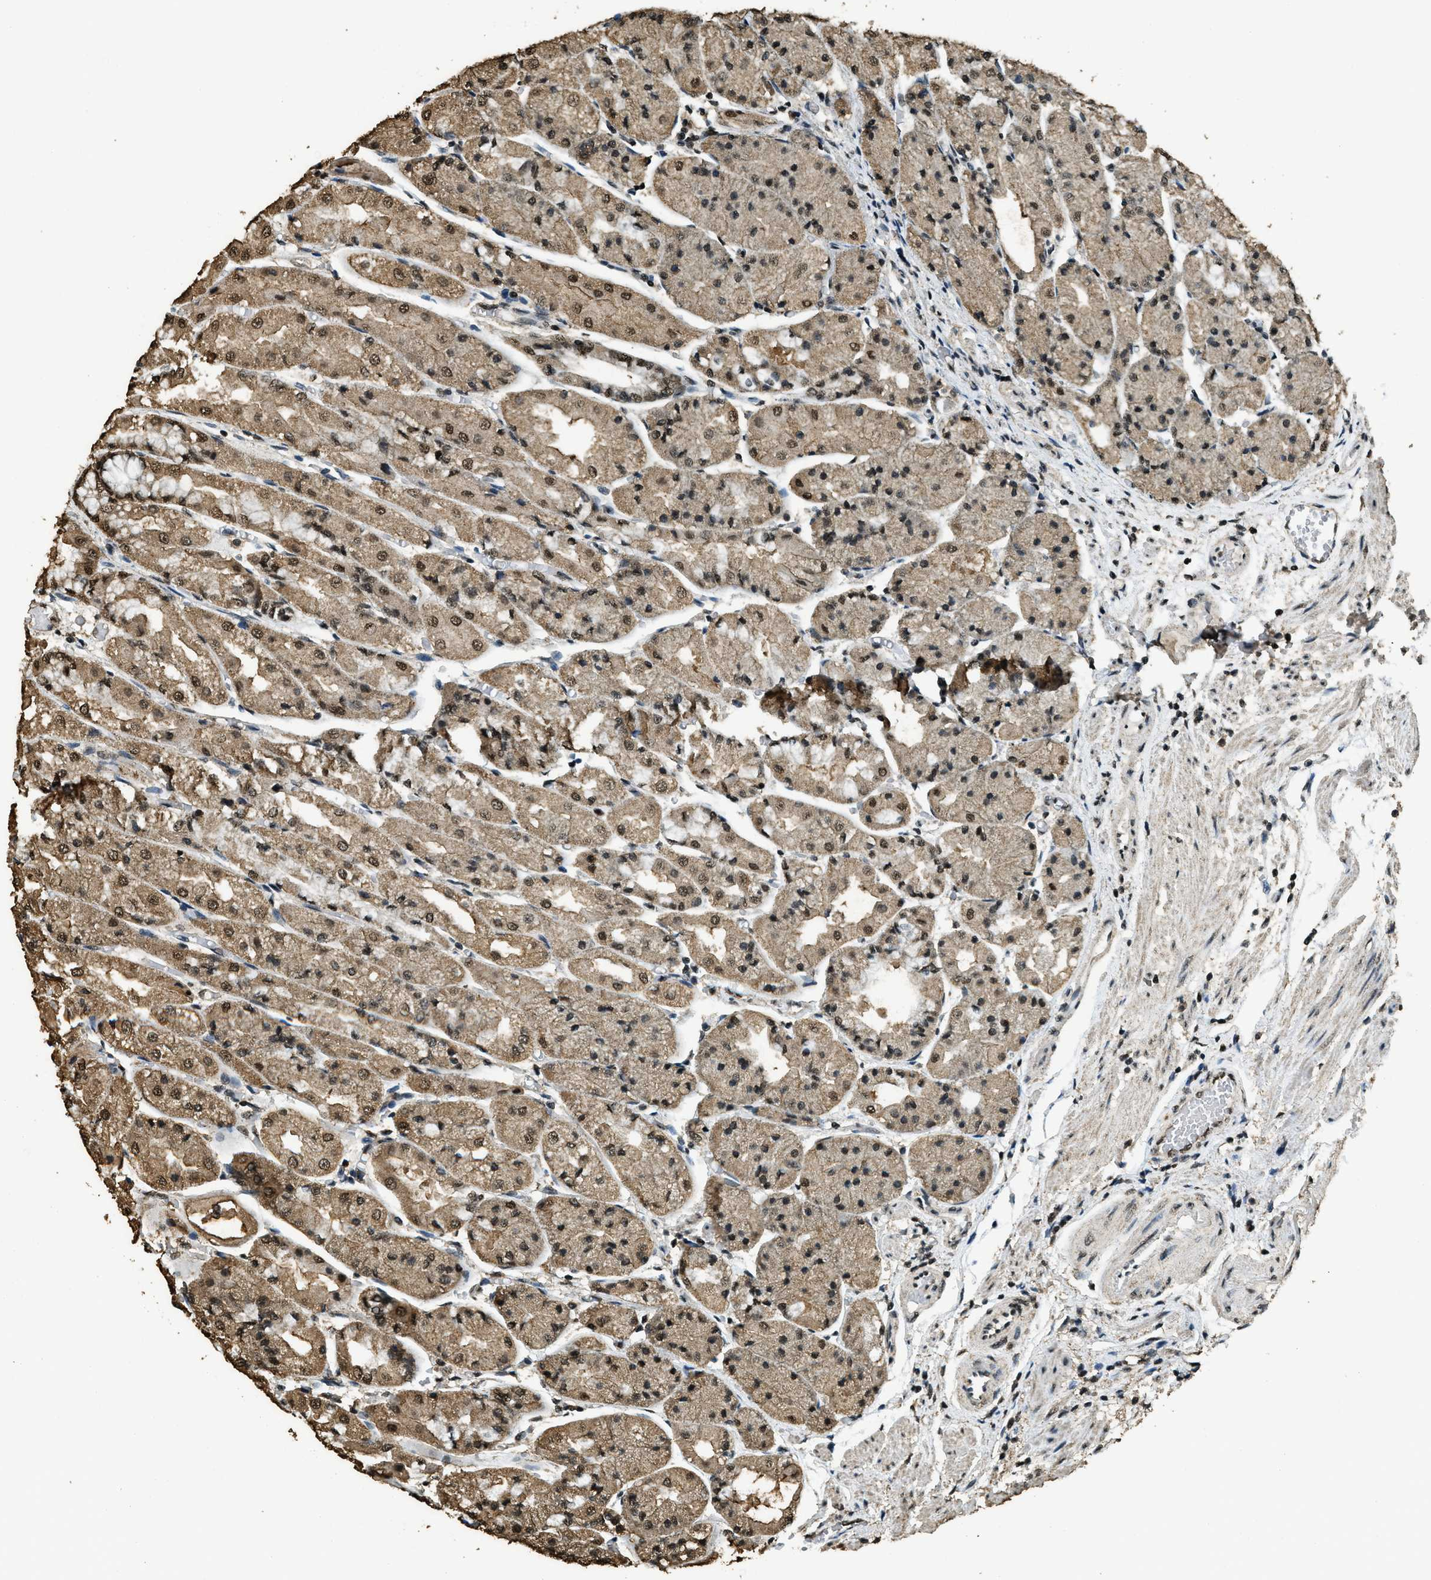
{"staining": {"intensity": "moderate", "quantity": ">75%", "location": "cytoplasmic/membranous,nuclear"}, "tissue": "stomach", "cell_type": "Glandular cells", "image_type": "normal", "snomed": [{"axis": "morphology", "description": "Normal tissue, NOS"}, {"axis": "topography", "description": "Stomach, upper"}], "caption": "Protein expression analysis of benign stomach displays moderate cytoplasmic/membranous,nuclear staining in approximately >75% of glandular cells.", "gene": "MYB", "patient": {"sex": "male", "age": 72}}